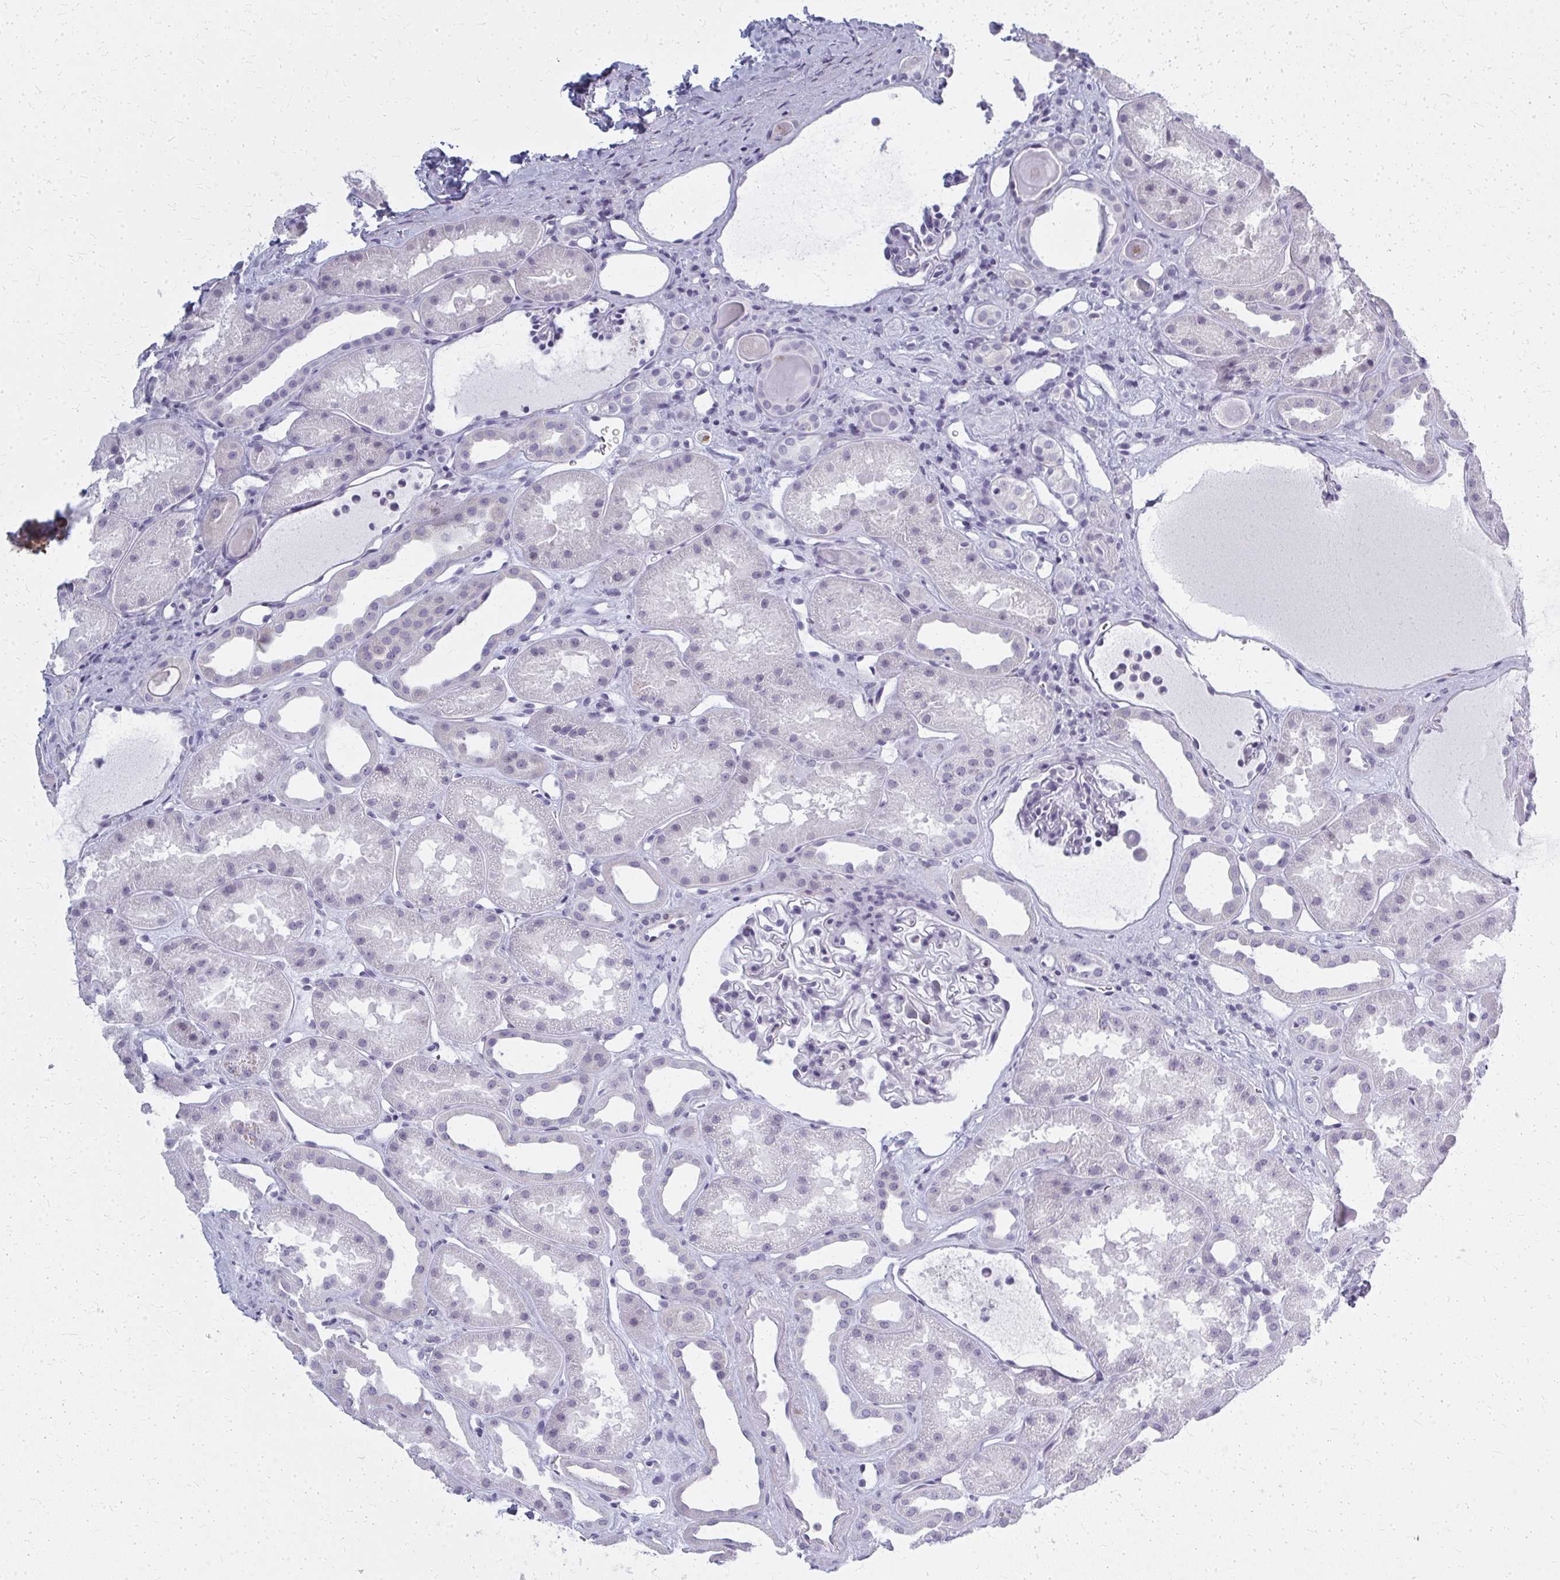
{"staining": {"intensity": "negative", "quantity": "none", "location": "none"}, "tissue": "kidney", "cell_type": "Cells in glomeruli", "image_type": "normal", "snomed": [{"axis": "morphology", "description": "Normal tissue, NOS"}, {"axis": "topography", "description": "Kidney"}], "caption": "Cells in glomeruli are negative for brown protein staining in unremarkable kidney. (Immunohistochemistry, brightfield microscopy, high magnification).", "gene": "CASQ2", "patient": {"sex": "male", "age": 61}}